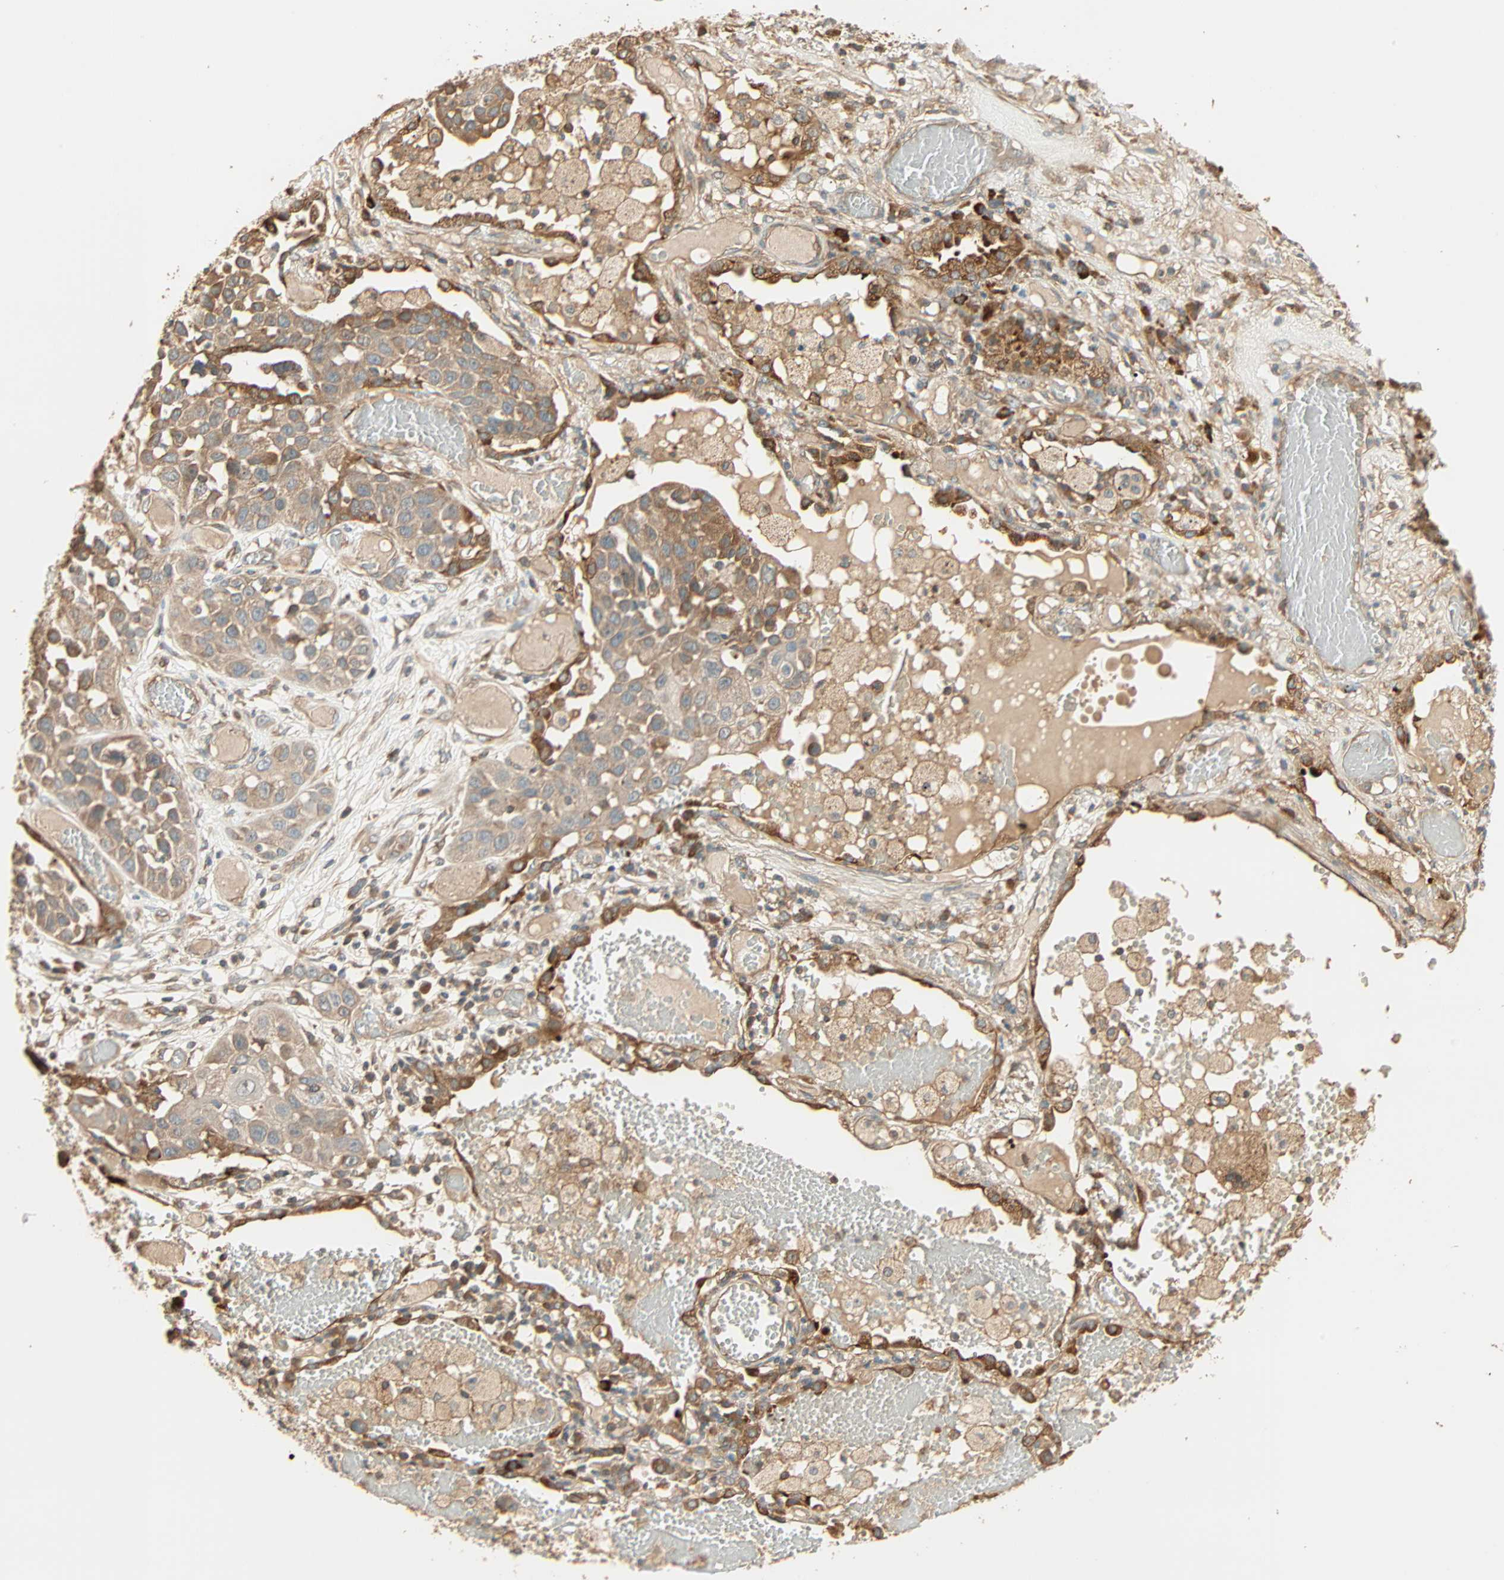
{"staining": {"intensity": "weak", "quantity": ">75%", "location": "cytoplasmic/membranous"}, "tissue": "lung cancer", "cell_type": "Tumor cells", "image_type": "cancer", "snomed": [{"axis": "morphology", "description": "Squamous cell carcinoma, NOS"}, {"axis": "topography", "description": "Lung"}], "caption": "Lung cancer (squamous cell carcinoma) stained for a protein (brown) displays weak cytoplasmic/membranous positive positivity in about >75% of tumor cells.", "gene": "GALK1", "patient": {"sex": "male", "age": 71}}